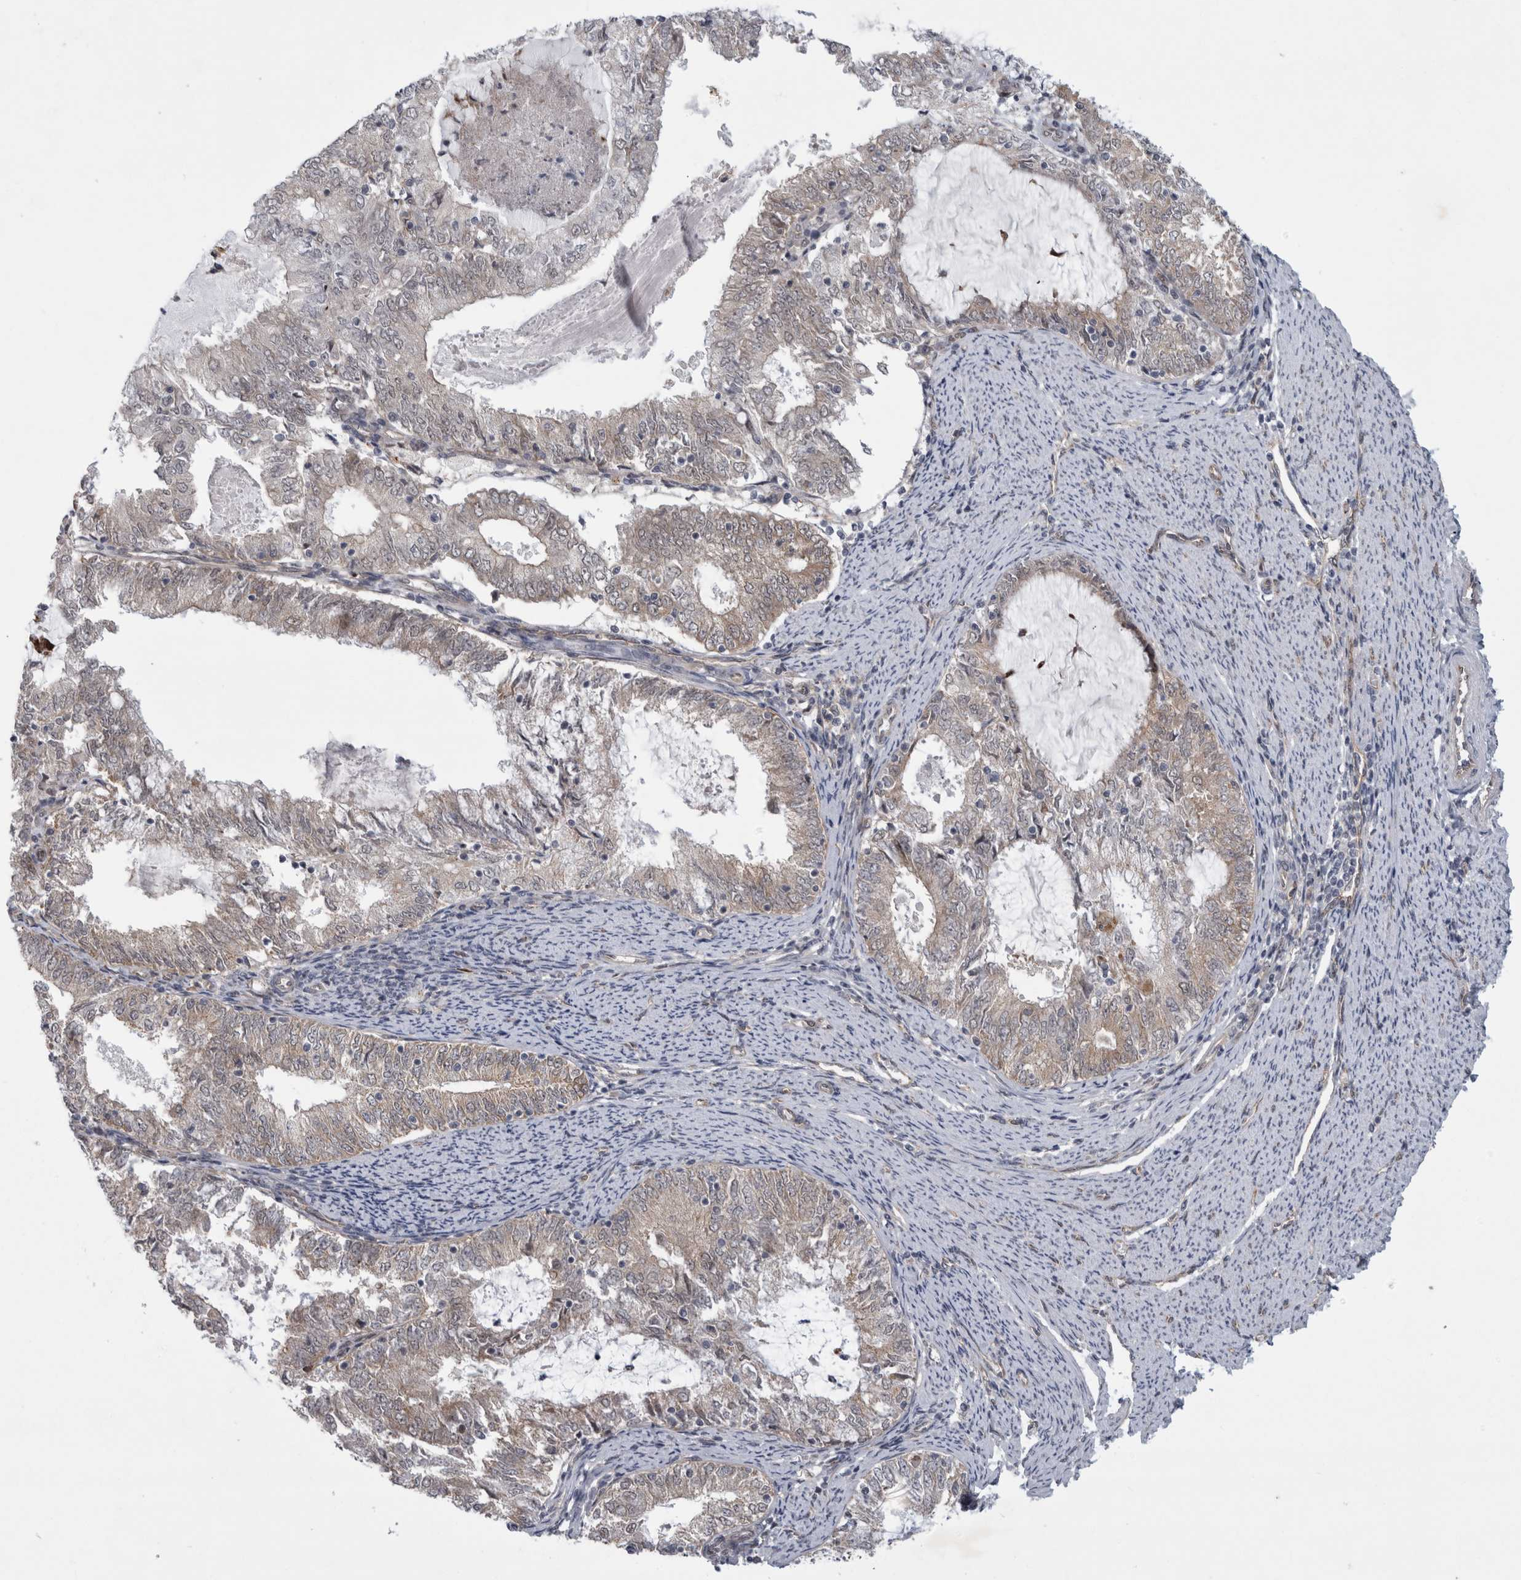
{"staining": {"intensity": "negative", "quantity": "none", "location": "none"}, "tissue": "endometrial cancer", "cell_type": "Tumor cells", "image_type": "cancer", "snomed": [{"axis": "morphology", "description": "Adenocarcinoma, NOS"}, {"axis": "topography", "description": "Endometrium"}], "caption": "Immunohistochemistry micrograph of neoplastic tissue: human endometrial cancer stained with DAB (3,3'-diaminobenzidine) demonstrates no significant protein staining in tumor cells.", "gene": "PARP11", "patient": {"sex": "female", "age": 57}}